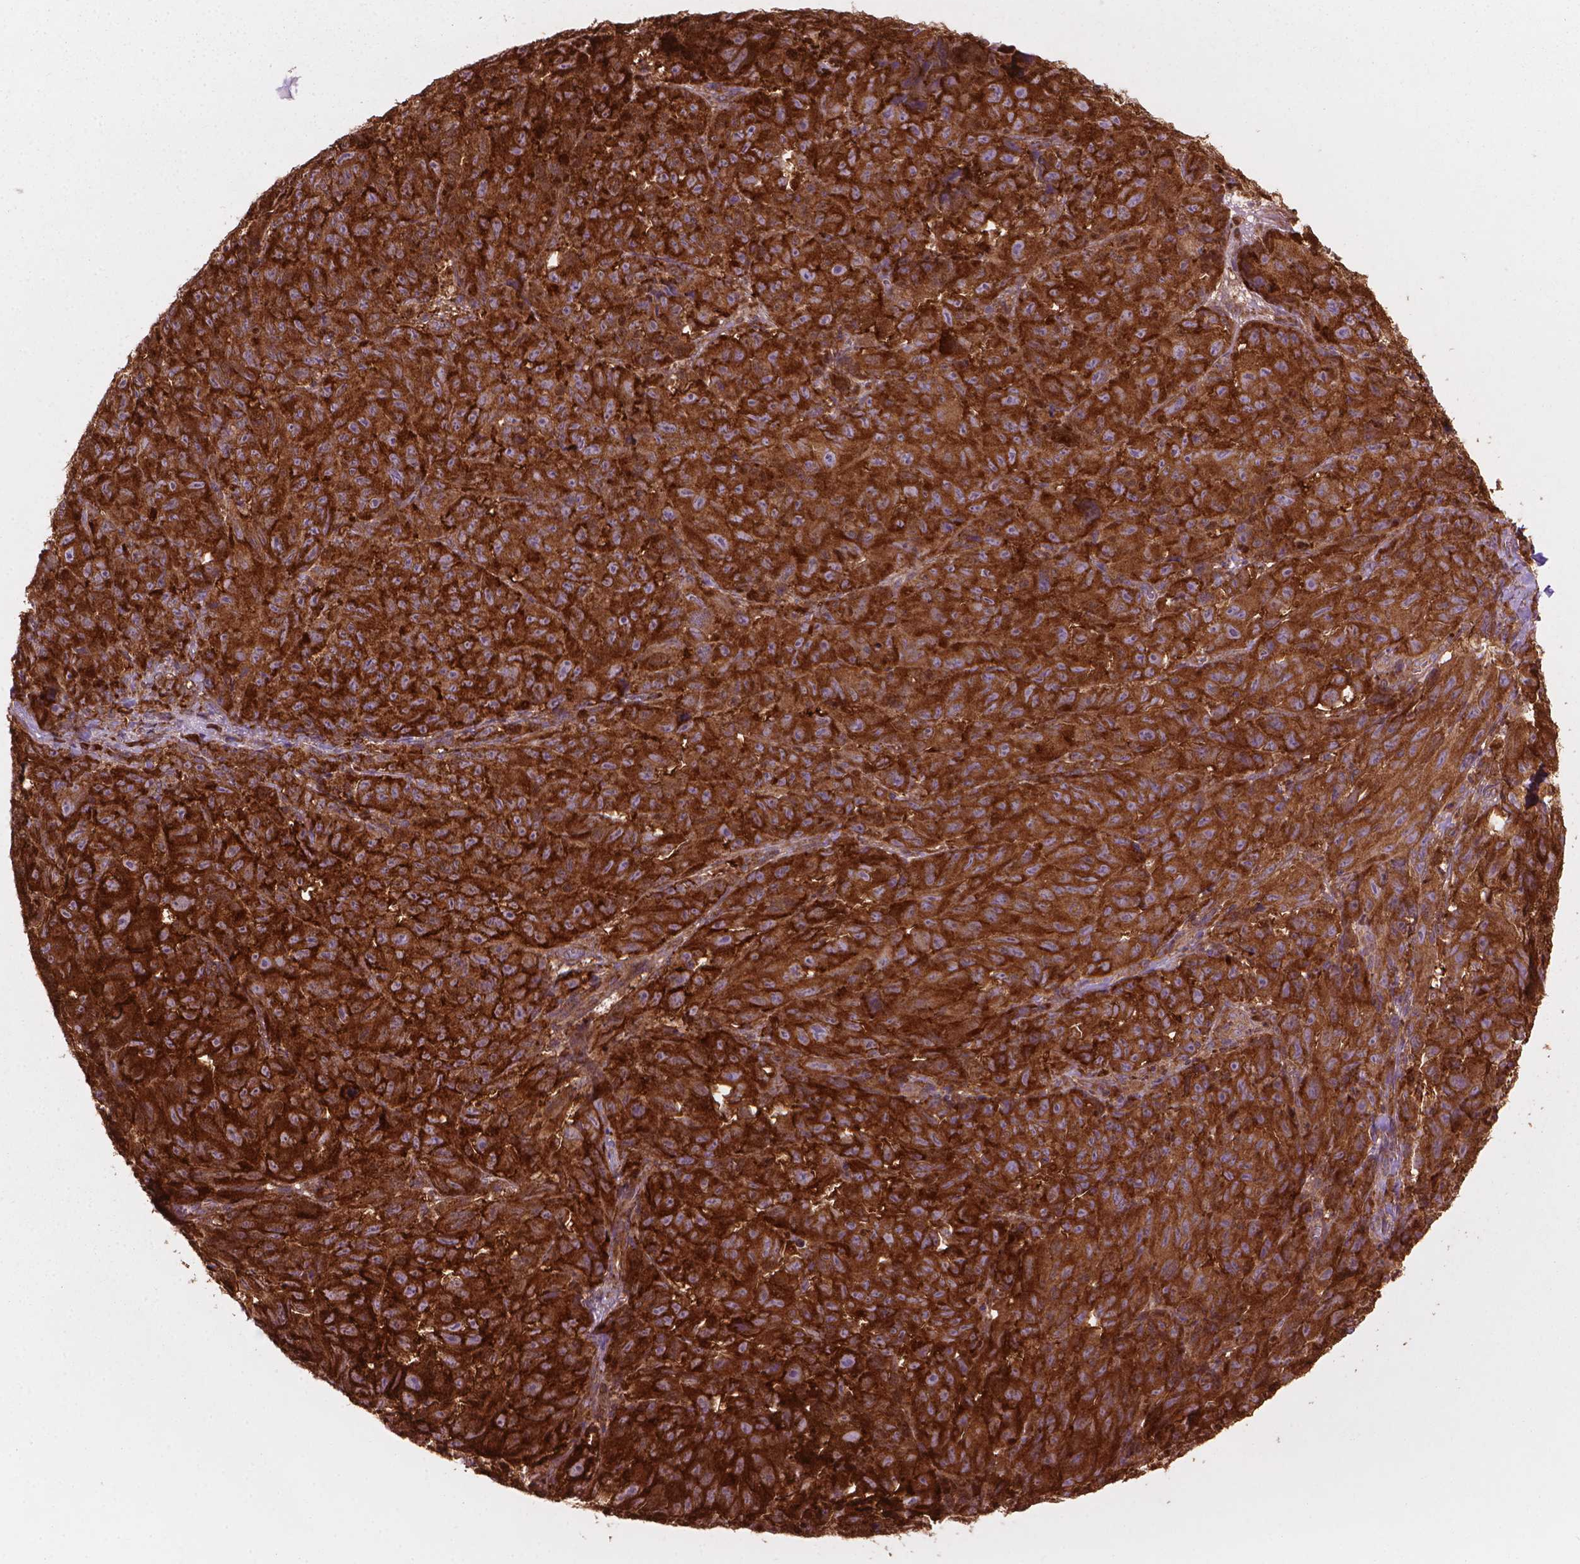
{"staining": {"intensity": "strong", "quantity": ">75%", "location": "cytoplasmic/membranous"}, "tissue": "melanoma", "cell_type": "Tumor cells", "image_type": "cancer", "snomed": [{"axis": "morphology", "description": "Malignant melanoma, NOS"}, {"axis": "topography", "description": "Vulva, labia, clitoris and Bartholin´s gland, NO"}], "caption": "Melanoma tissue reveals strong cytoplasmic/membranous staining in about >75% of tumor cells (DAB IHC with brightfield microscopy, high magnification).", "gene": "VARS2", "patient": {"sex": "female", "age": 75}}